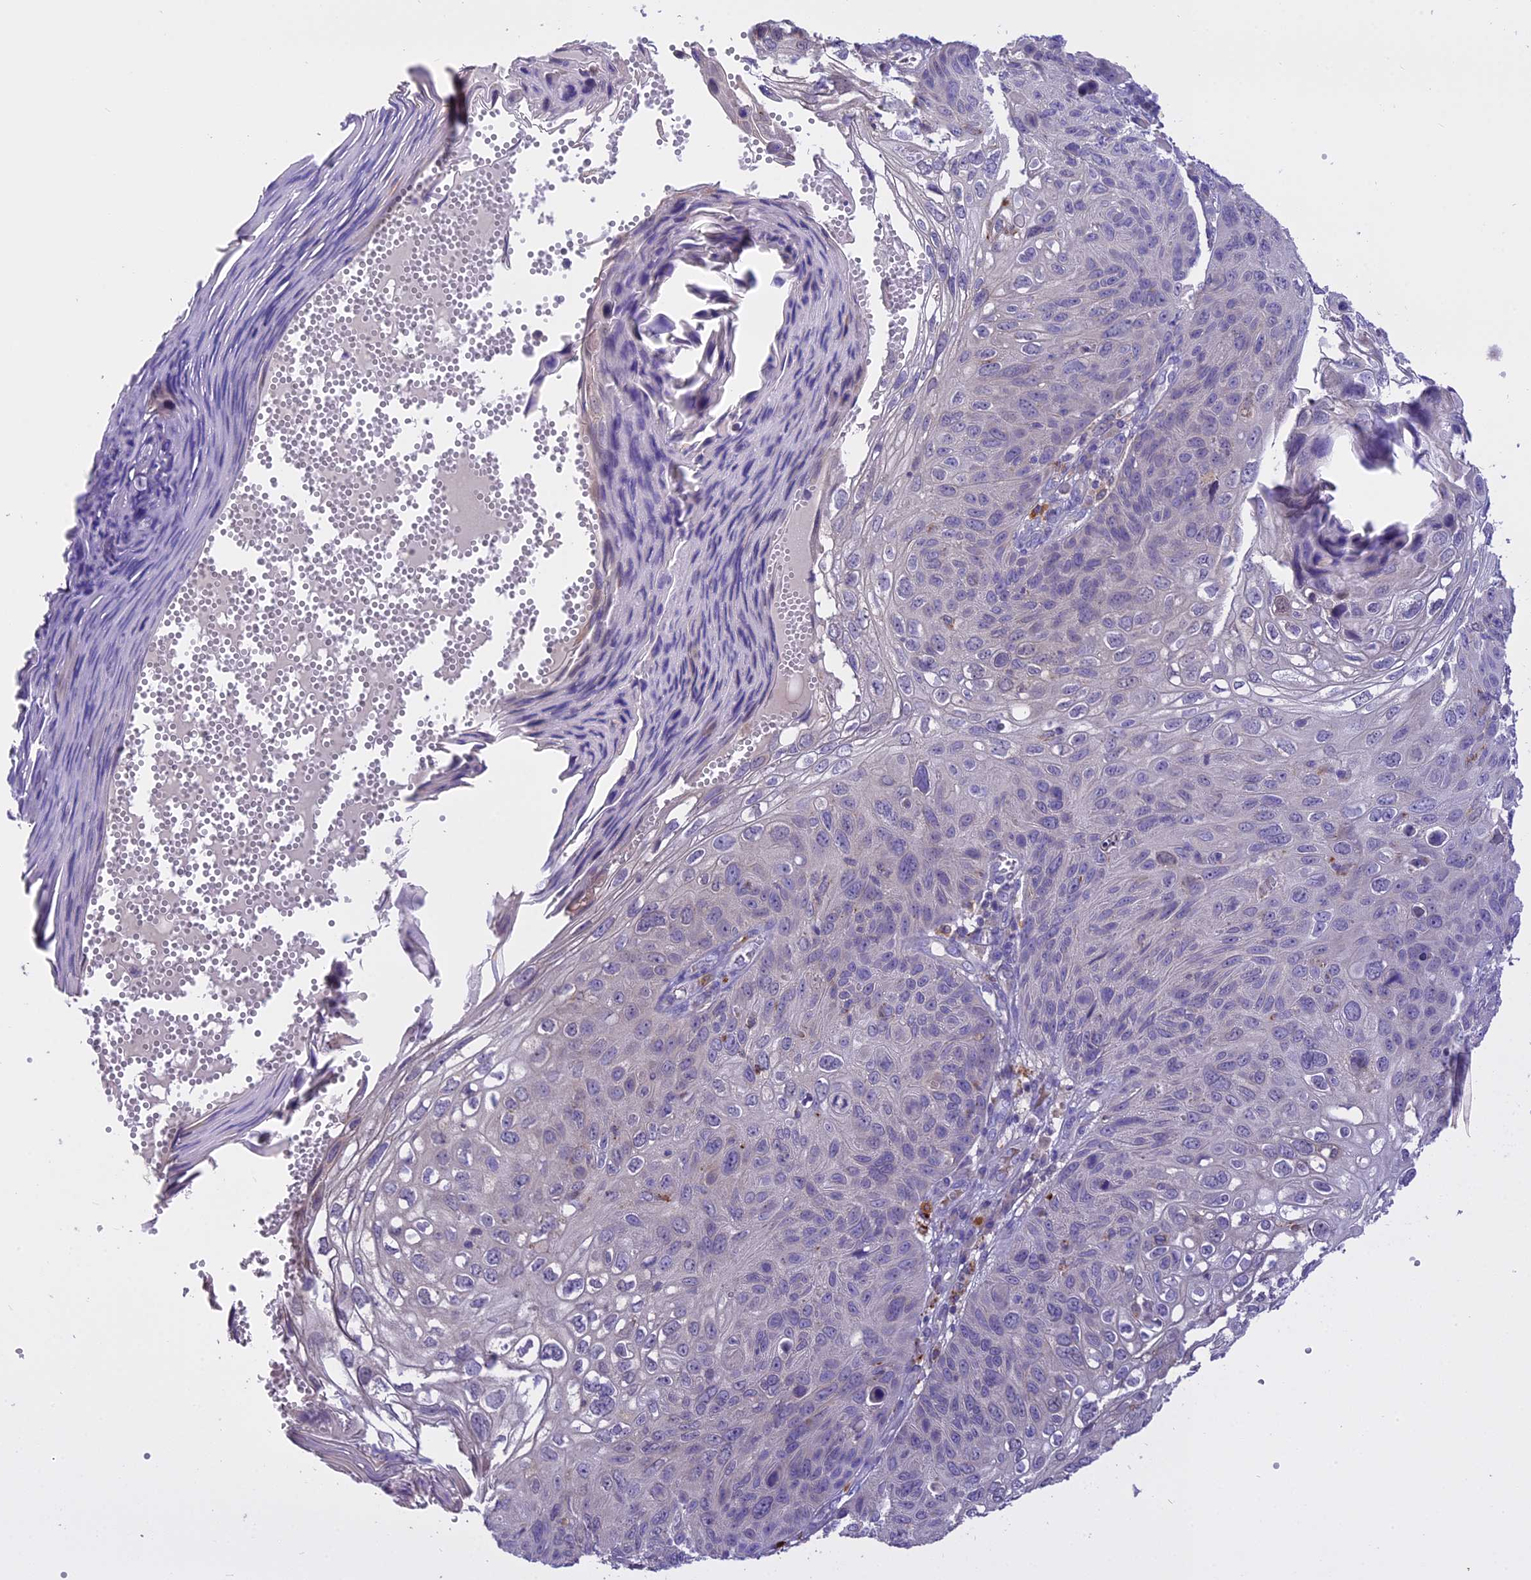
{"staining": {"intensity": "negative", "quantity": "none", "location": "none"}, "tissue": "skin cancer", "cell_type": "Tumor cells", "image_type": "cancer", "snomed": [{"axis": "morphology", "description": "Squamous cell carcinoma, NOS"}, {"axis": "topography", "description": "Skin"}], "caption": "This is an IHC histopathology image of human skin squamous cell carcinoma. There is no expression in tumor cells.", "gene": "LYPD6", "patient": {"sex": "female", "age": 90}}